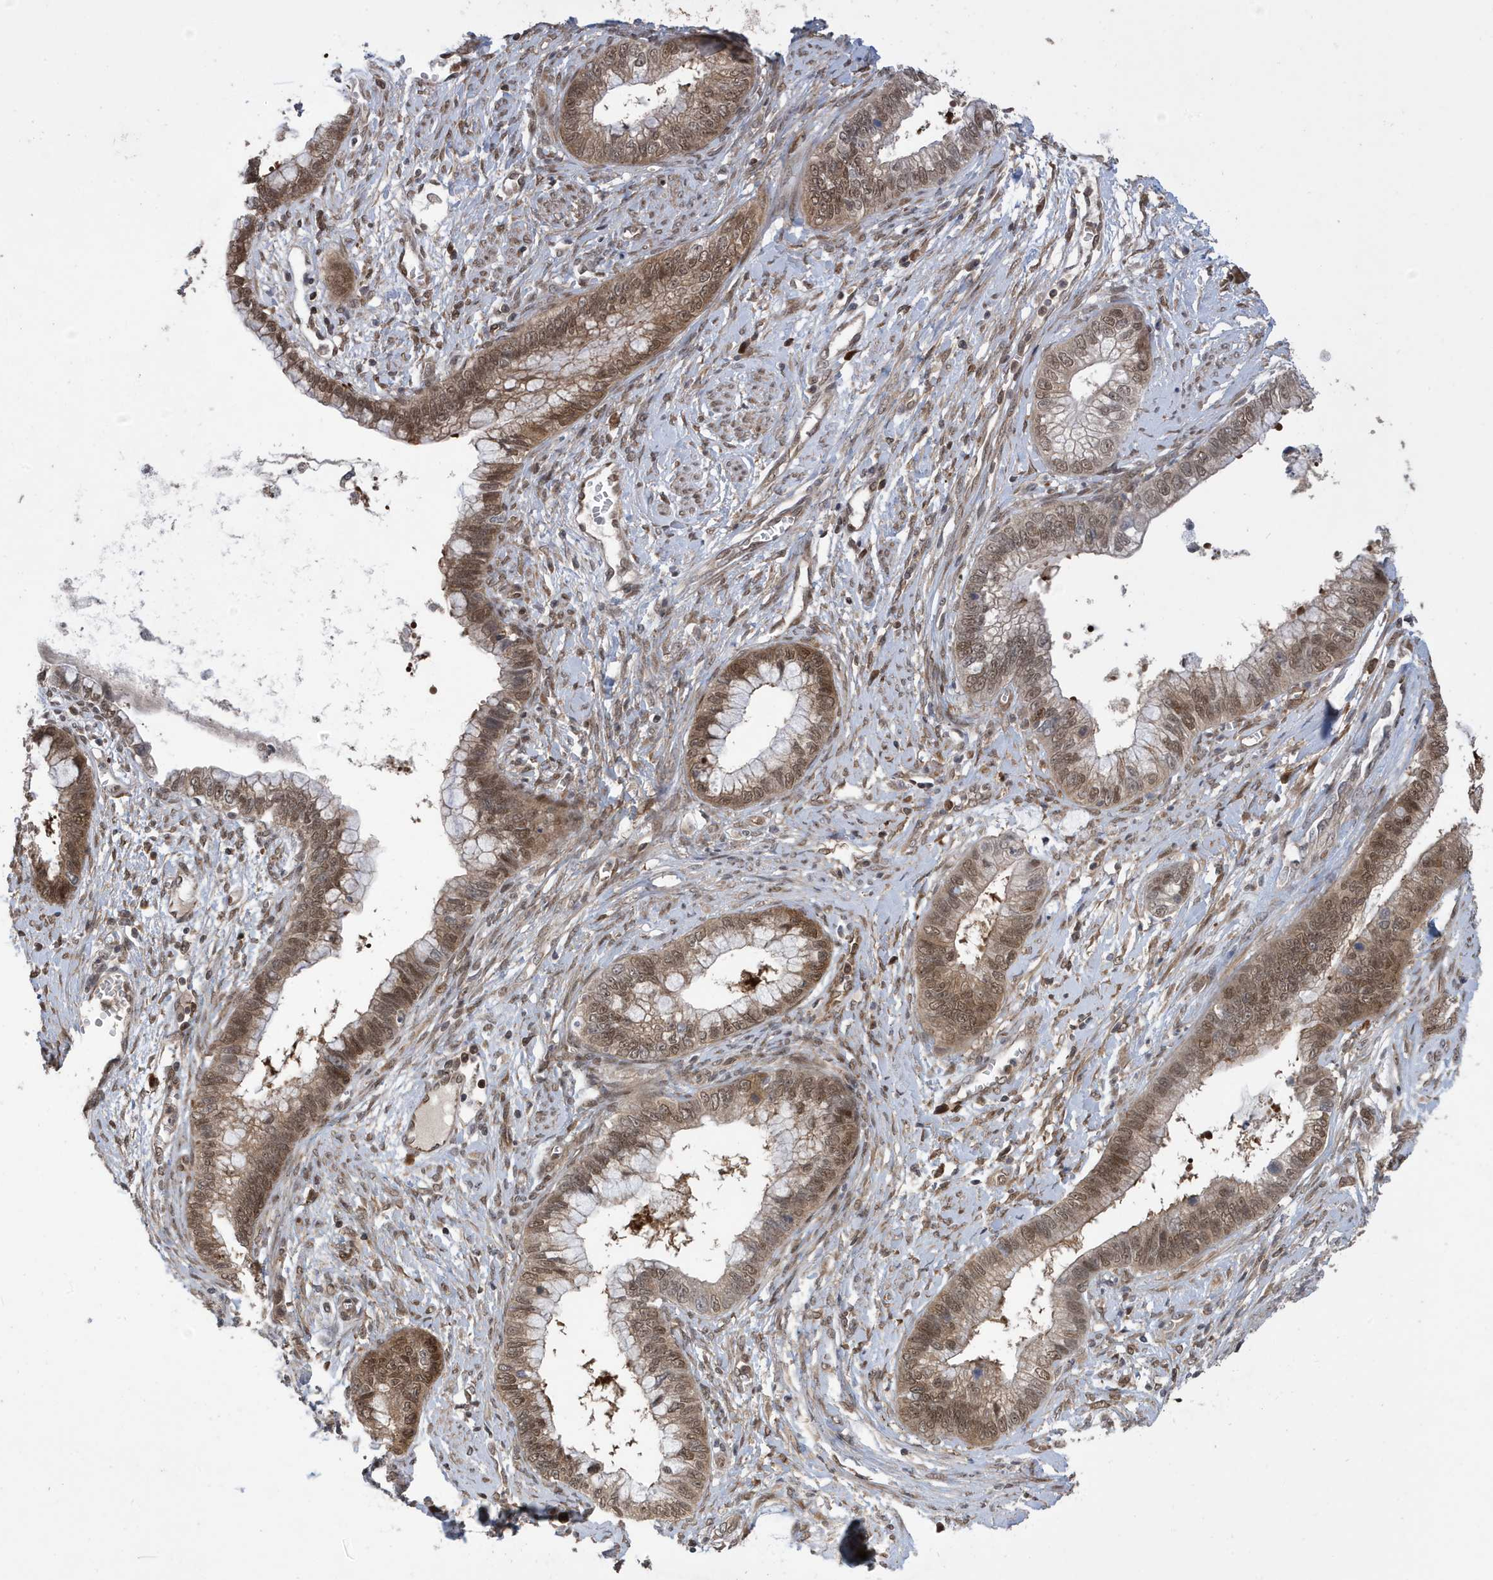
{"staining": {"intensity": "moderate", "quantity": ">75%", "location": "cytoplasmic/membranous,nuclear"}, "tissue": "cervical cancer", "cell_type": "Tumor cells", "image_type": "cancer", "snomed": [{"axis": "morphology", "description": "Adenocarcinoma, NOS"}, {"axis": "topography", "description": "Cervix"}], "caption": "The histopathology image displays immunohistochemical staining of cervical cancer (adenocarcinoma). There is moderate cytoplasmic/membranous and nuclear staining is present in about >75% of tumor cells.", "gene": "UBQLN1", "patient": {"sex": "female", "age": 44}}